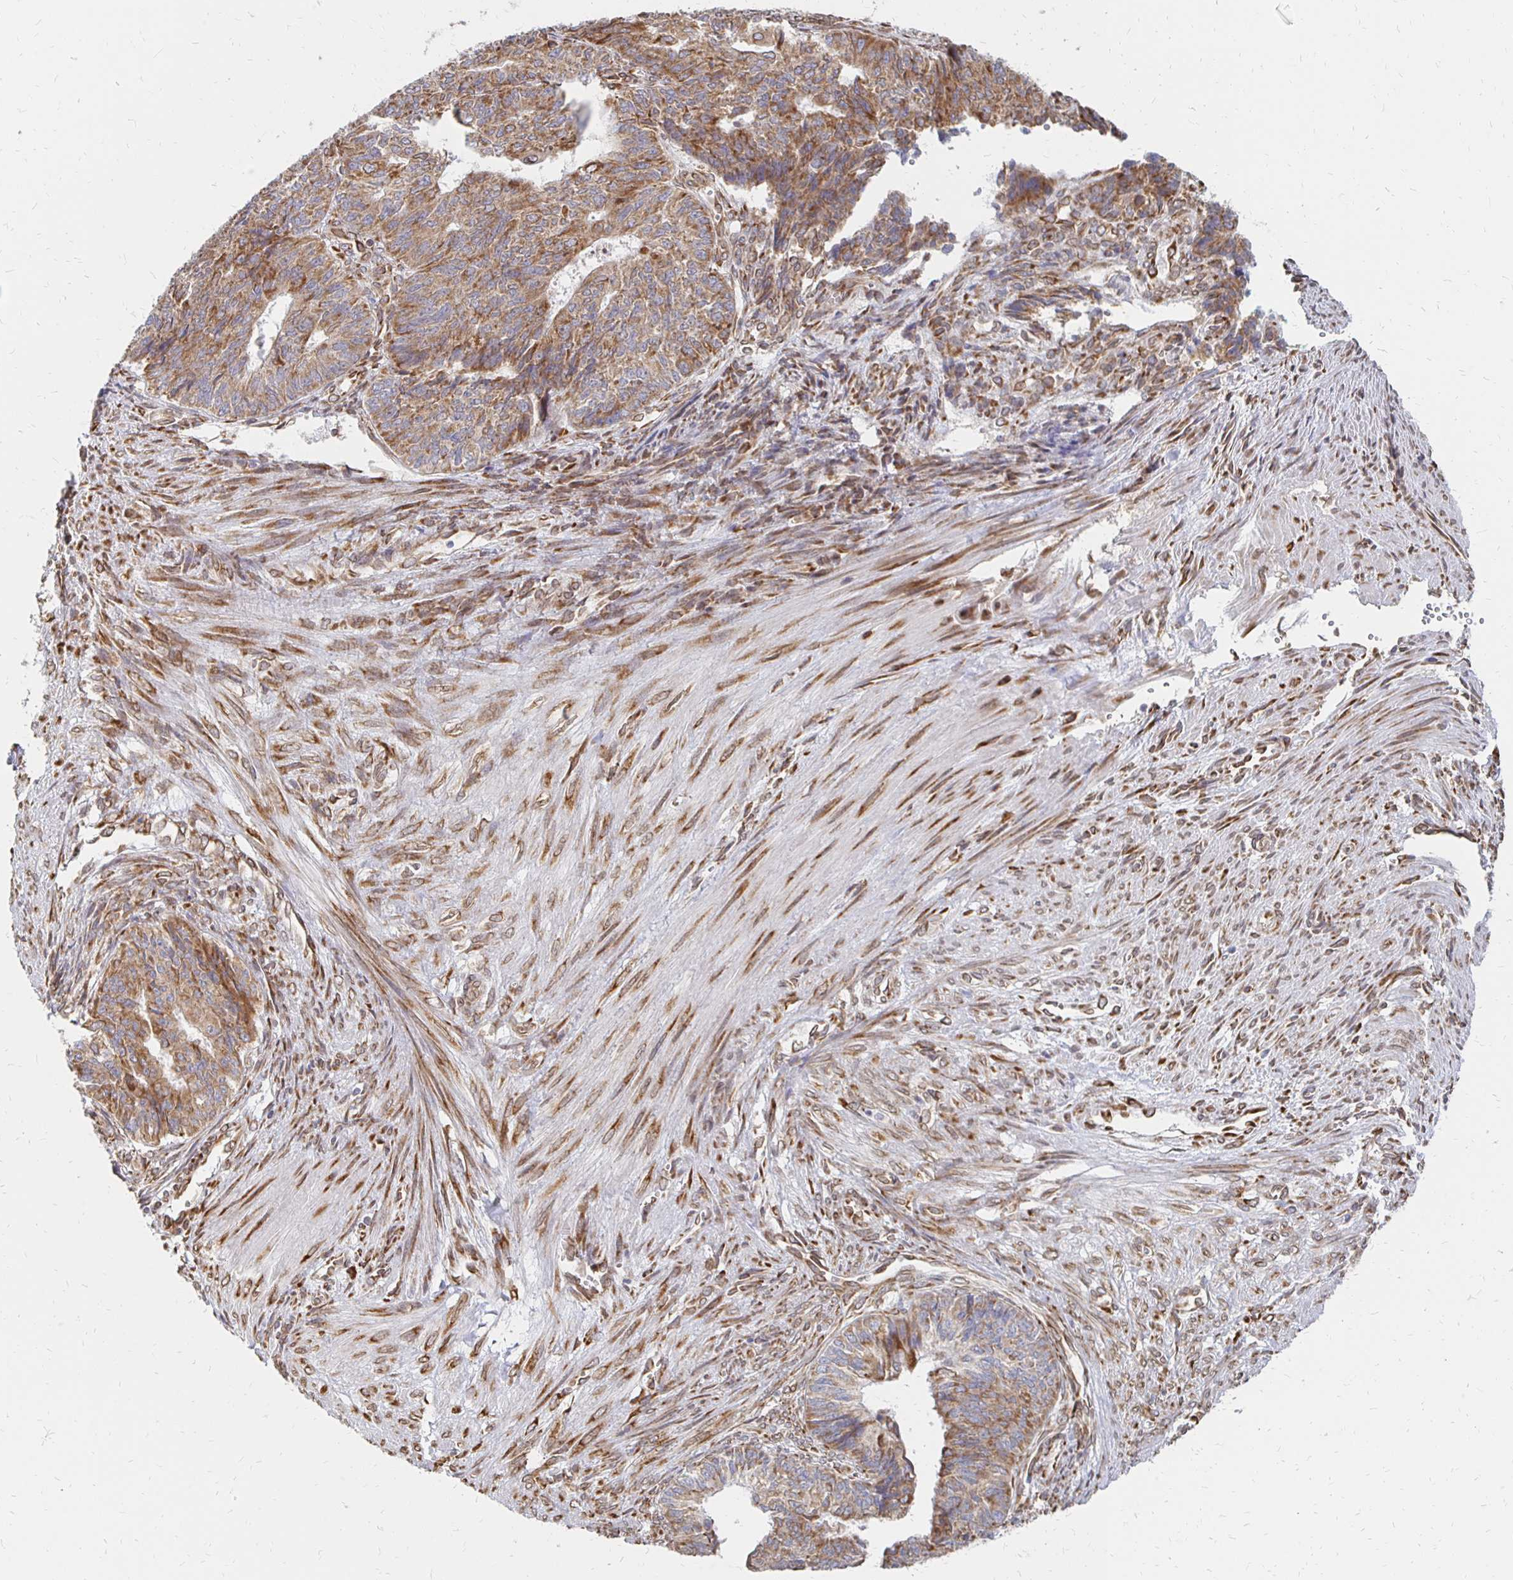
{"staining": {"intensity": "moderate", "quantity": "25%-75%", "location": "cytoplasmic/membranous"}, "tissue": "endometrial cancer", "cell_type": "Tumor cells", "image_type": "cancer", "snomed": [{"axis": "morphology", "description": "Adenocarcinoma, NOS"}, {"axis": "topography", "description": "Endometrium"}], "caption": "Protein staining exhibits moderate cytoplasmic/membranous staining in approximately 25%-75% of tumor cells in endometrial adenocarcinoma. The staining was performed using DAB to visualize the protein expression in brown, while the nuclei were stained in blue with hematoxylin (Magnification: 20x).", "gene": "PELI3", "patient": {"sex": "female", "age": 32}}